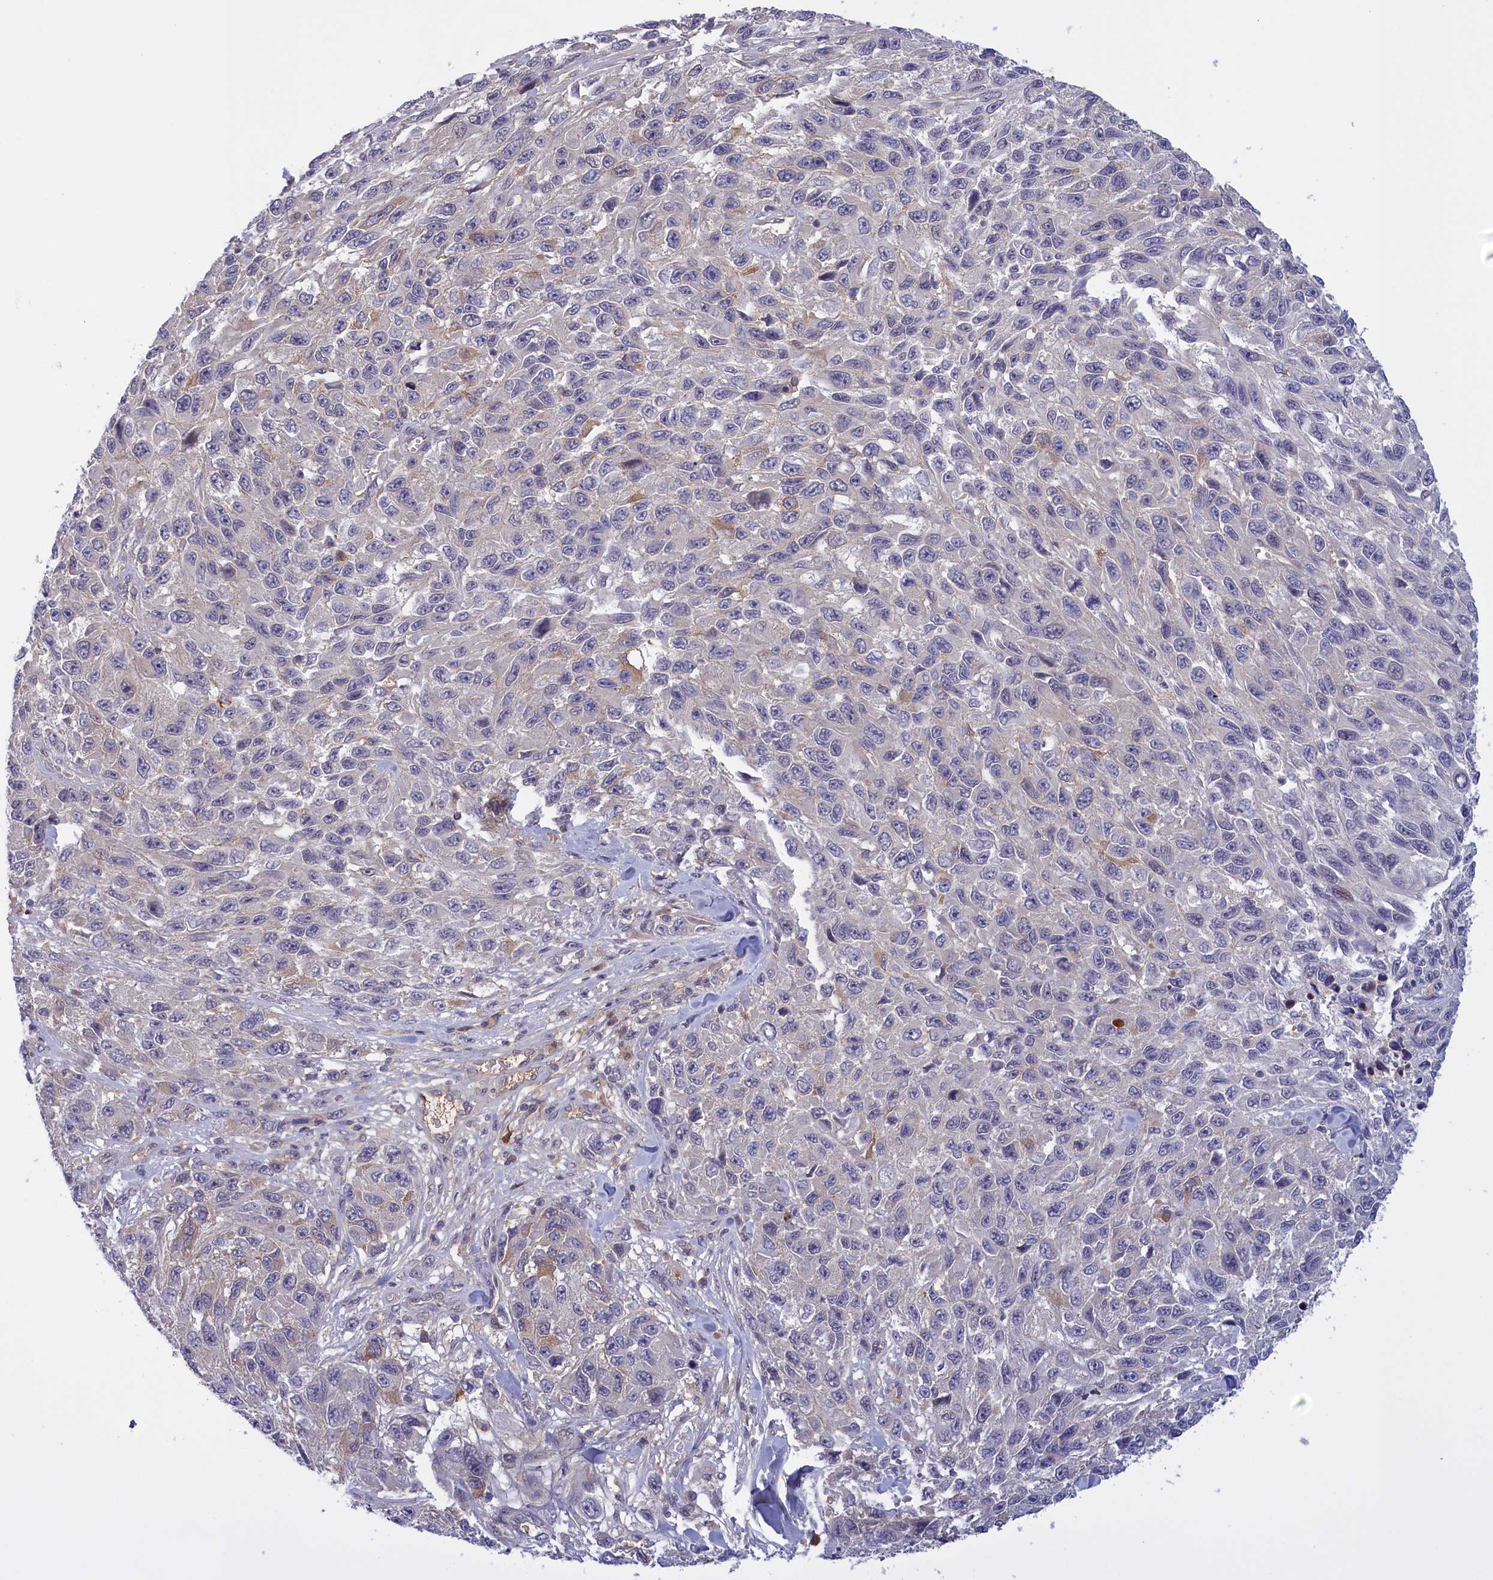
{"staining": {"intensity": "negative", "quantity": "none", "location": "none"}, "tissue": "melanoma", "cell_type": "Tumor cells", "image_type": "cancer", "snomed": [{"axis": "morphology", "description": "Malignant melanoma, NOS"}, {"axis": "topography", "description": "Skin"}], "caption": "Tumor cells are negative for brown protein staining in melanoma.", "gene": "RRAD", "patient": {"sex": "female", "age": 96}}